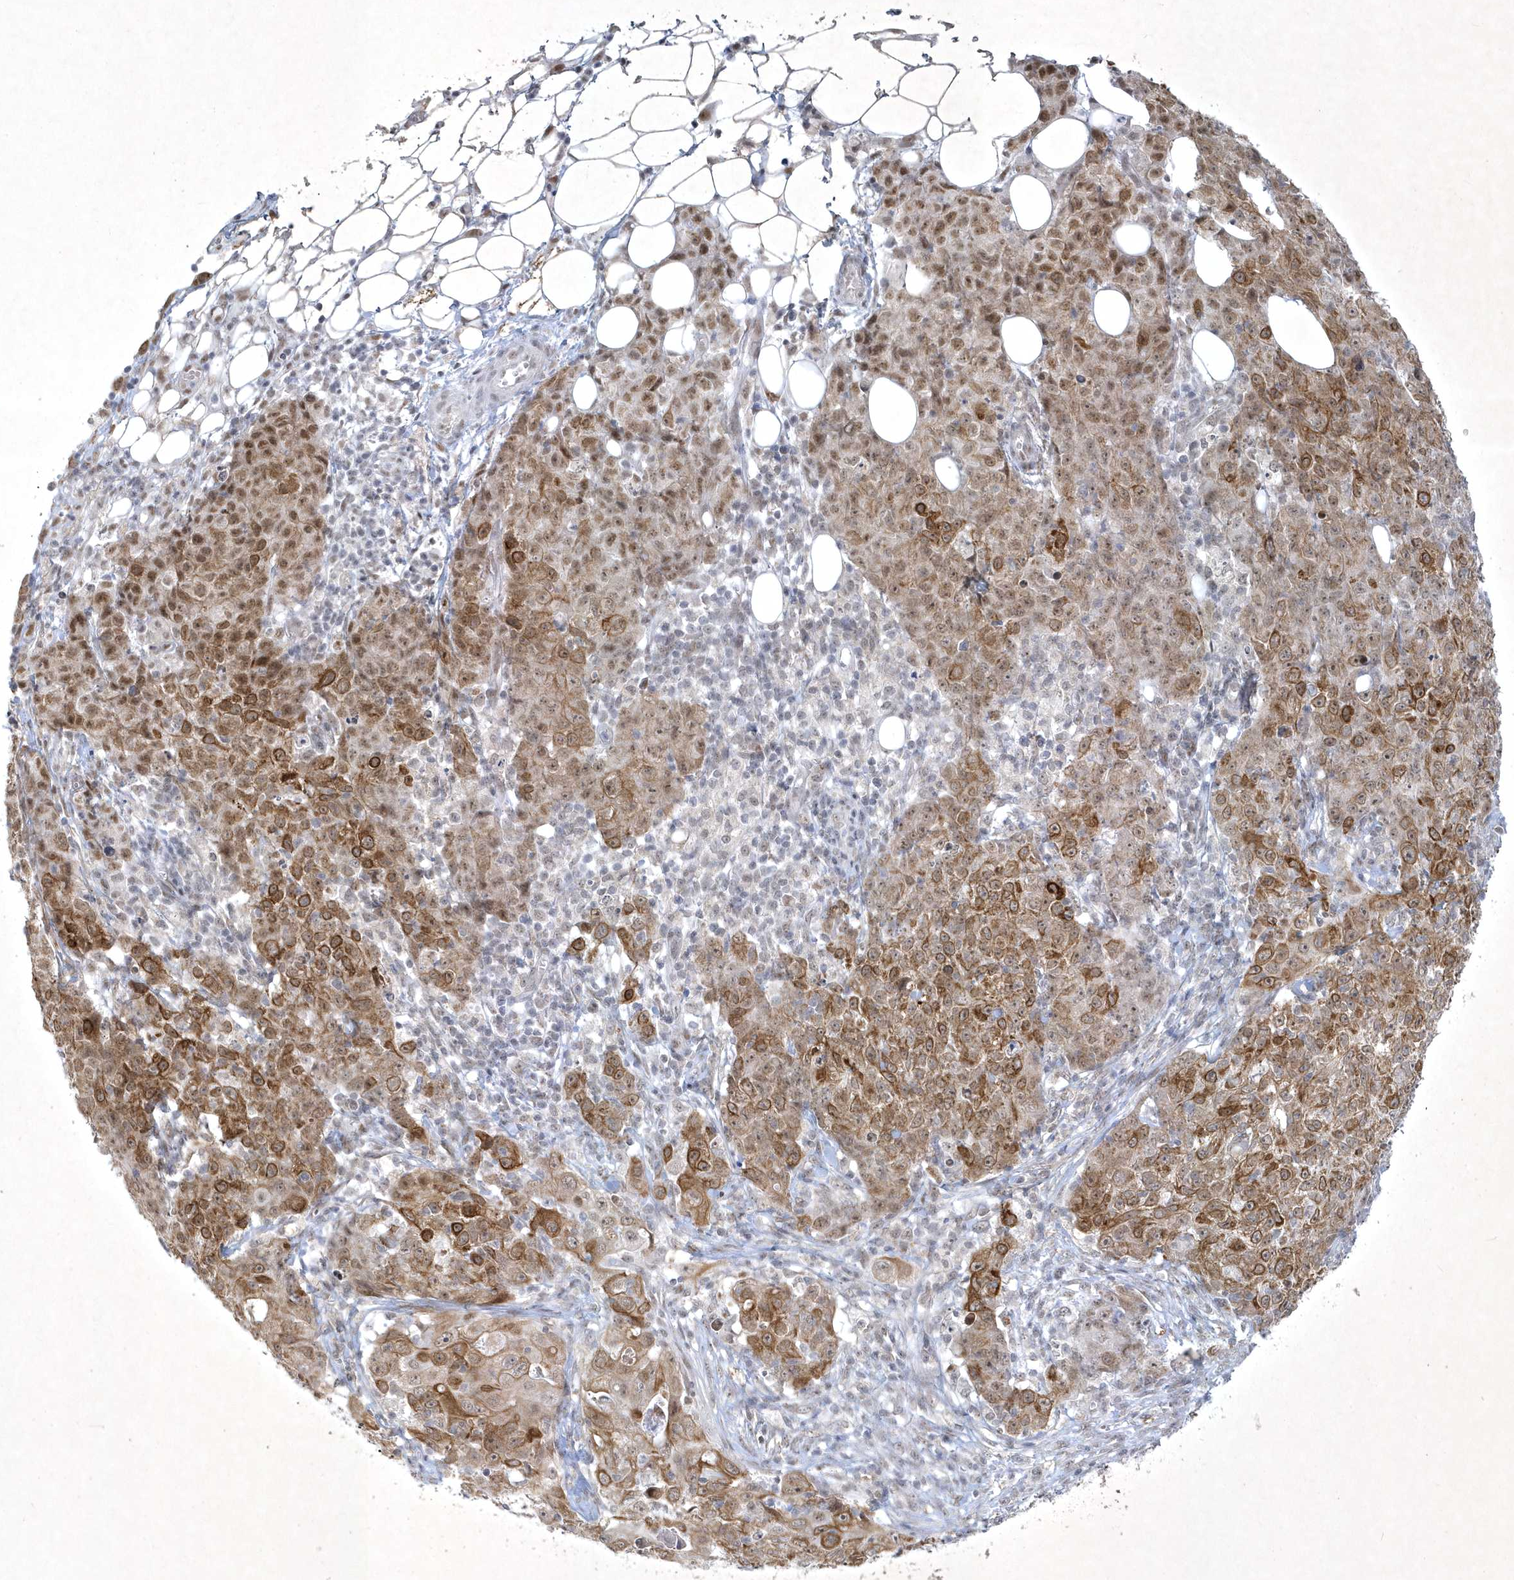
{"staining": {"intensity": "strong", "quantity": "25%-75%", "location": "cytoplasmic/membranous"}, "tissue": "ovarian cancer", "cell_type": "Tumor cells", "image_type": "cancer", "snomed": [{"axis": "morphology", "description": "Carcinoma, endometroid"}, {"axis": "topography", "description": "Ovary"}], "caption": "Ovarian endometroid carcinoma was stained to show a protein in brown. There is high levels of strong cytoplasmic/membranous staining in about 25%-75% of tumor cells. The protein is shown in brown color, while the nuclei are stained blue.", "gene": "ZBTB9", "patient": {"sex": "female", "age": 42}}